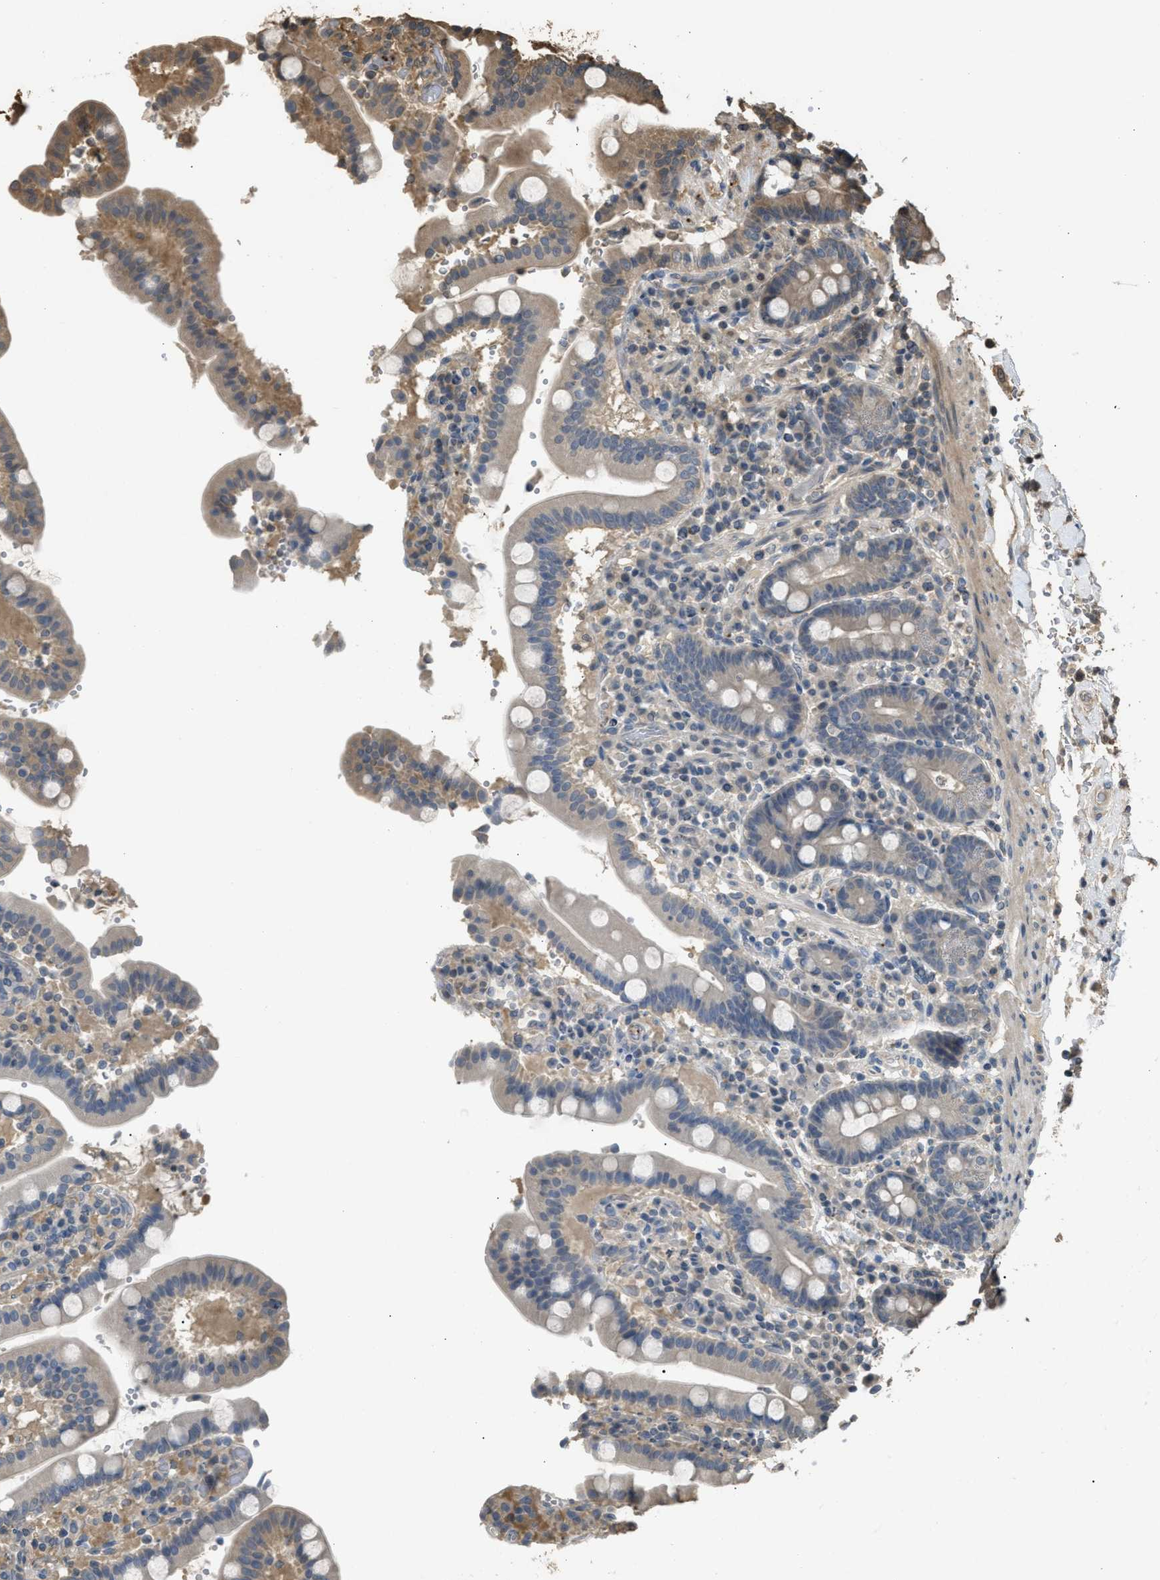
{"staining": {"intensity": "weak", "quantity": "<25%", "location": "cytoplasmic/membranous"}, "tissue": "duodenum", "cell_type": "Glandular cells", "image_type": "normal", "snomed": [{"axis": "morphology", "description": "Normal tissue, NOS"}, {"axis": "topography", "description": "Small intestine, NOS"}], "caption": "Immunohistochemistry (IHC) histopathology image of benign duodenum stained for a protein (brown), which exhibits no expression in glandular cells.", "gene": "ARHGDIA", "patient": {"sex": "female", "age": 71}}